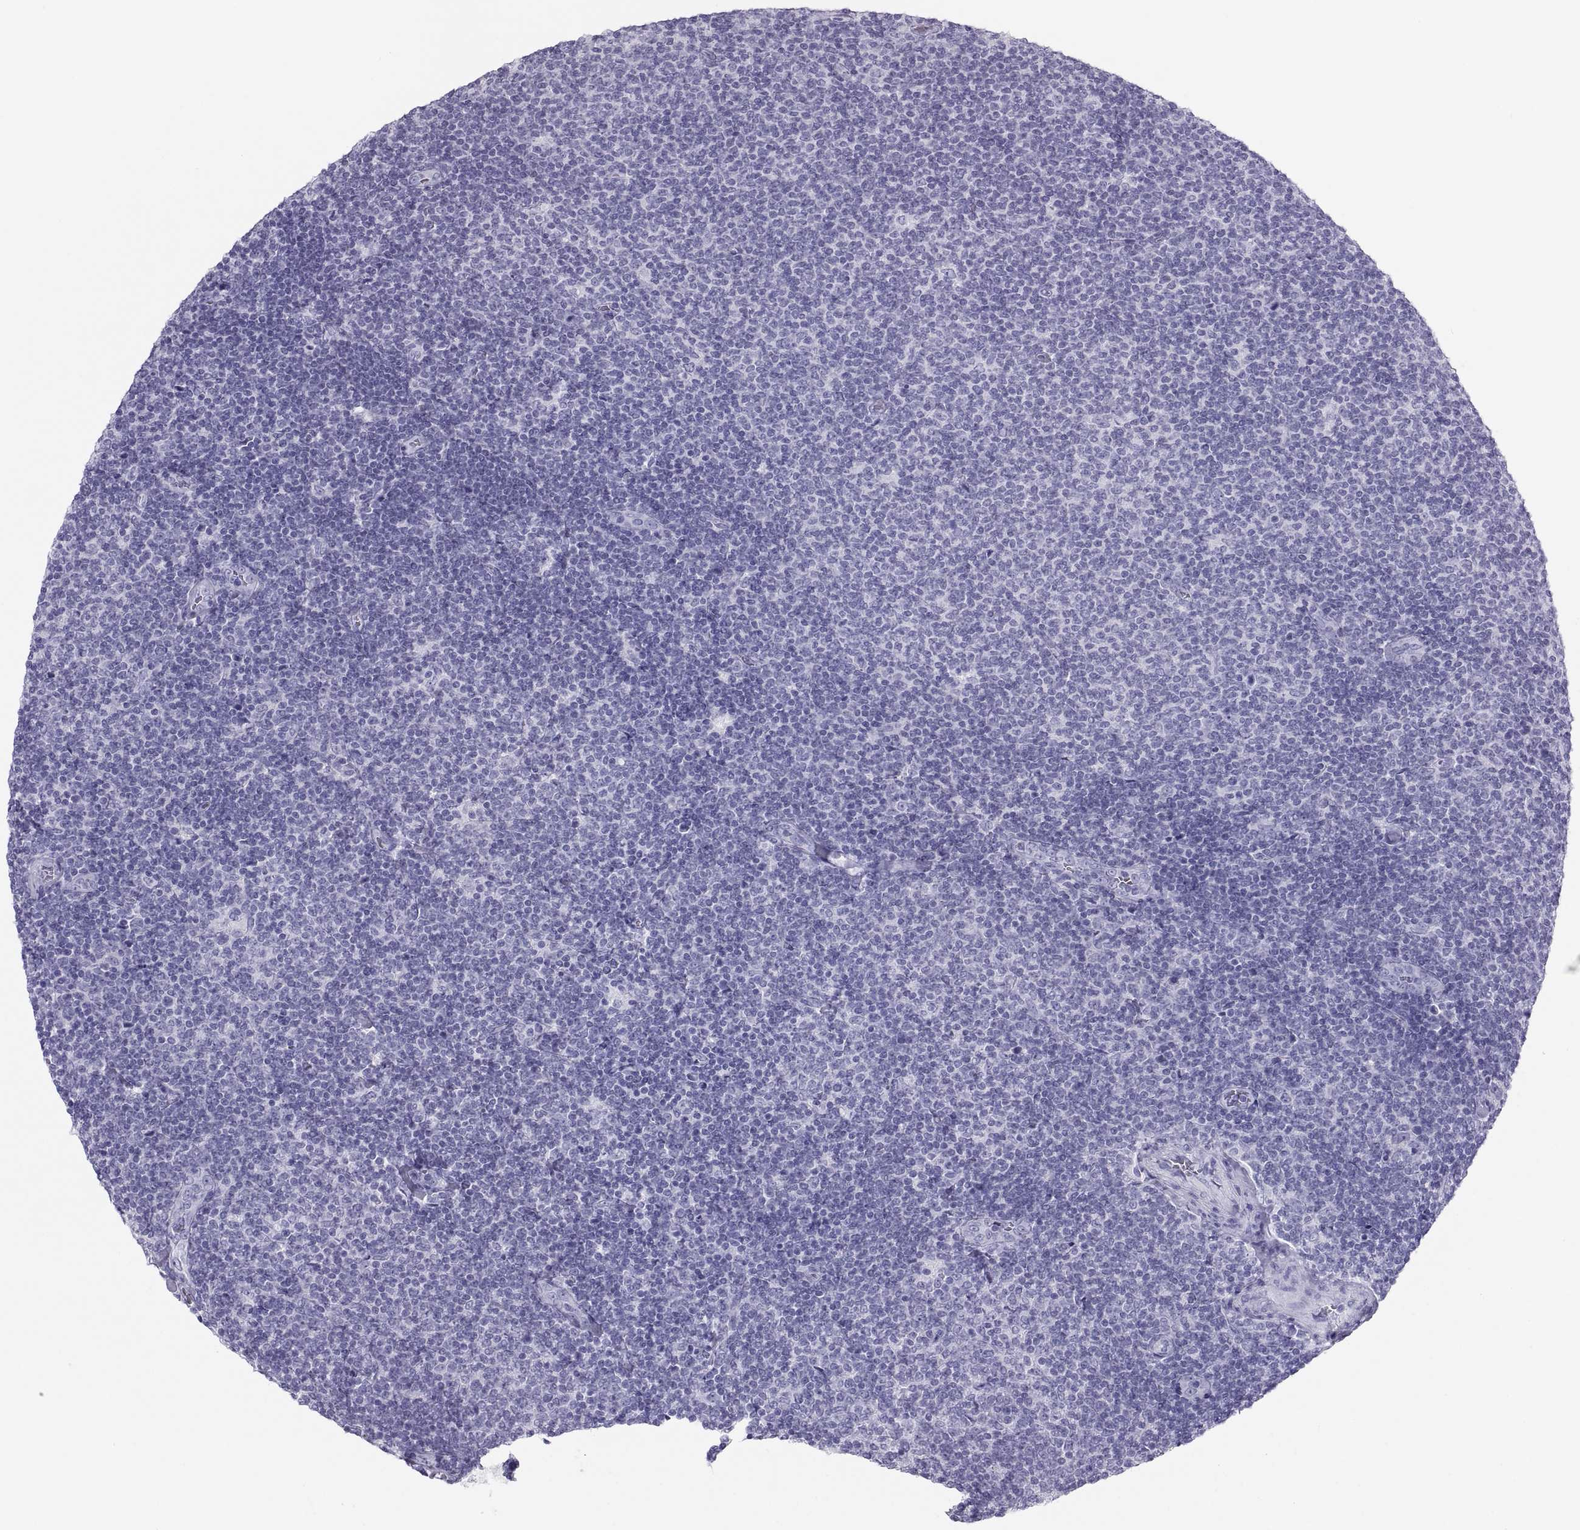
{"staining": {"intensity": "negative", "quantity": "none", "location": "none"}, "tissue": "lymphoma", "cell_type": "Tumor cells", "image_type": "cancer", "snomed": [{"axis": "morphology", "description": "Malignant lymphoma, non-Hodgkin's type, Low grade"}, {"axis": "topography", "description": "Lymph node"}], "caption": "Tumor cells are negative for protein expression in human low-grade malignant lymphoma, non-Hodgkin's type.", "gene": "SEMG1", "patient": {"sex": "male", "age": 52}}